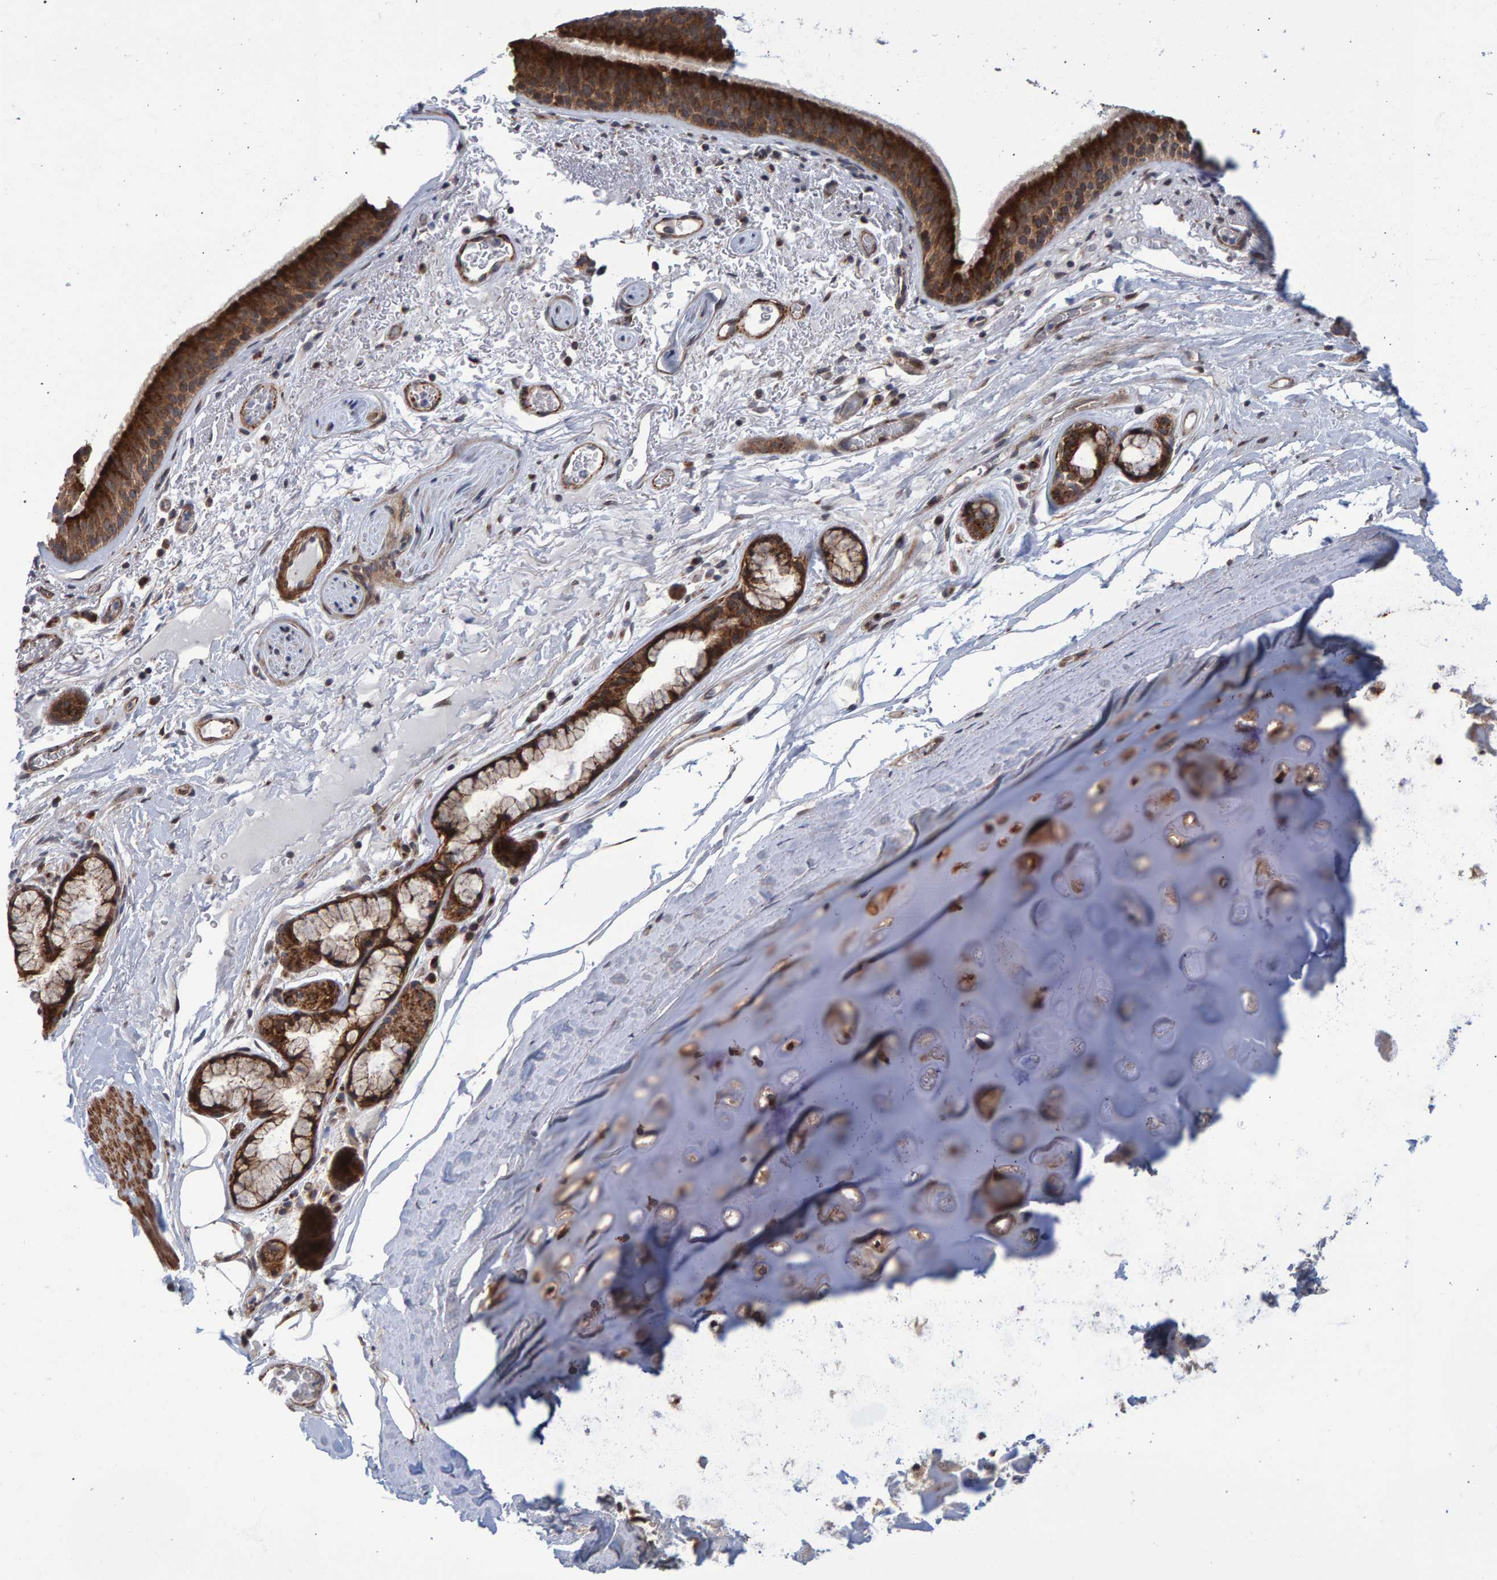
{"staining": {"intensity": "strong", "quantity": ">75%", "location": "cytoplasmic/membranous"}, "tissue": "bronchus", "cell_type": "Respiratory epithelial cells", "image_type": "normal", "snomed": [{"axis": "morphology", "description": "Normal tissue, NOS"}, {"axis": "topography", "description": "Cartilage tissue"}], "caption": "Immunohistochemical staining of unremarkable human bronchus exhibits high levels of strong cytoplasmic/membranous positivity in about >75% of respiratory epithelial cells. The staining was performed using DAB, with brown indicating positive protein expression. Nuclei are stained blue with hematoxylin.", "gene": "LRBA", "patient": {"sex": "female", "age": 63}}